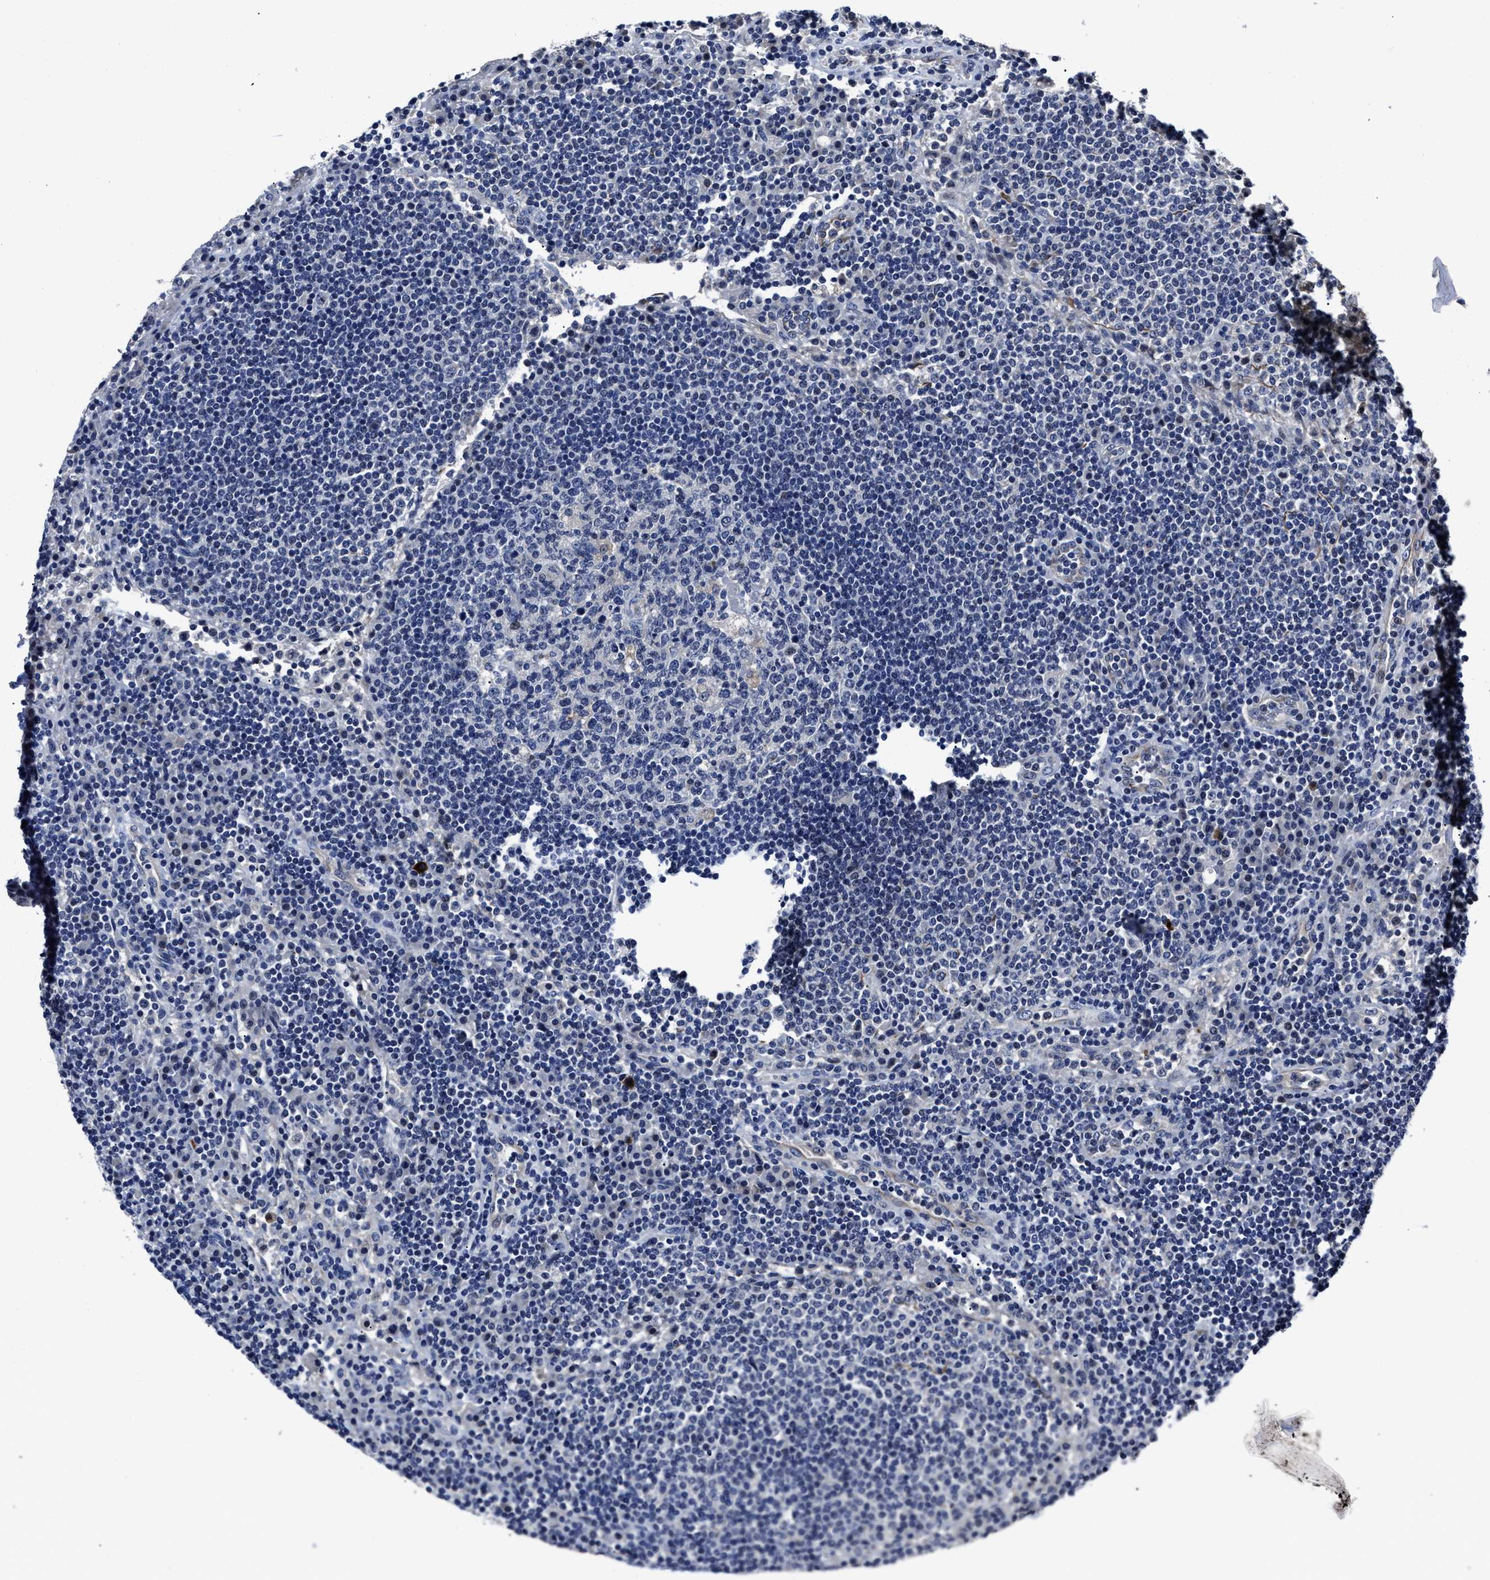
{"staining": {"intensity": "negative", "quantity": "none", "location": "none"}, "tissue": "lymph node", "cell_type": "Germinal center cells", "image_type": "normal", "snomed": [{"axis": "morphology", "description": "Normal tissue, NOS"}, {"axis": "topography", "description": "Lymph node"}], "caption": "Immunohistochemistry (IHC) of normal lymph node reveals no positivity in germinal center cells.", "gene": "RSBN1L", "patient": {"sex": "female", "age": 53}}